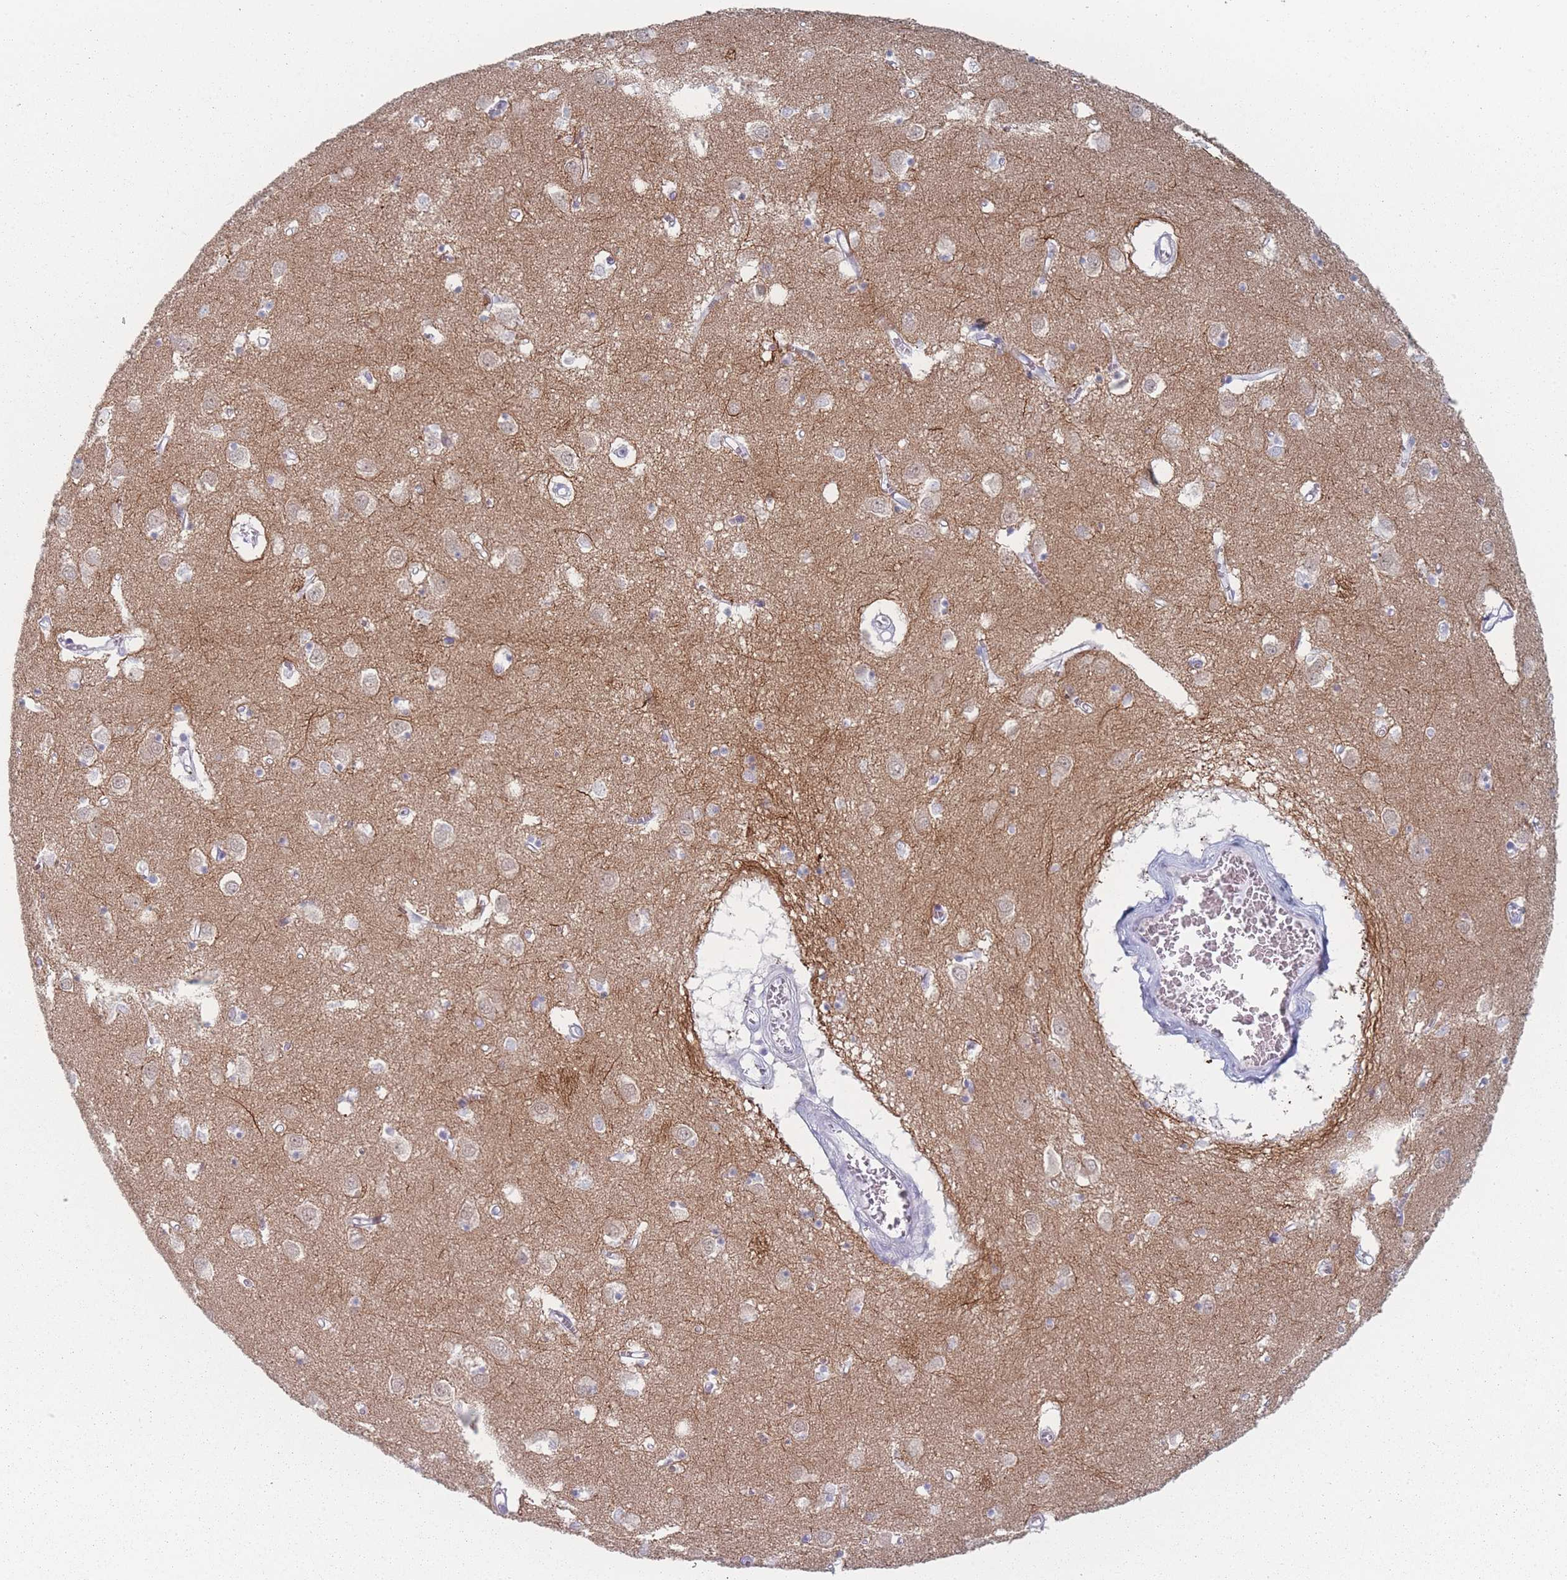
{"staining": {"intensity": "negative", "quantity": "none", "location": "none"}, "tissue": "caudate", "cell_type": "Glial cells", "image_type": "normal", "snomed": [{"axis": "morphology", "description": "Normal tissue, NOS"}, {"axis": "topography", "description": "Lateral ventricle wall"}], "caption": "Immunohistochemistry of normal caudate reveals no positivity in glial cells.", "gene": "RNF4", "patient": {"sex": "male", "age": 70}}